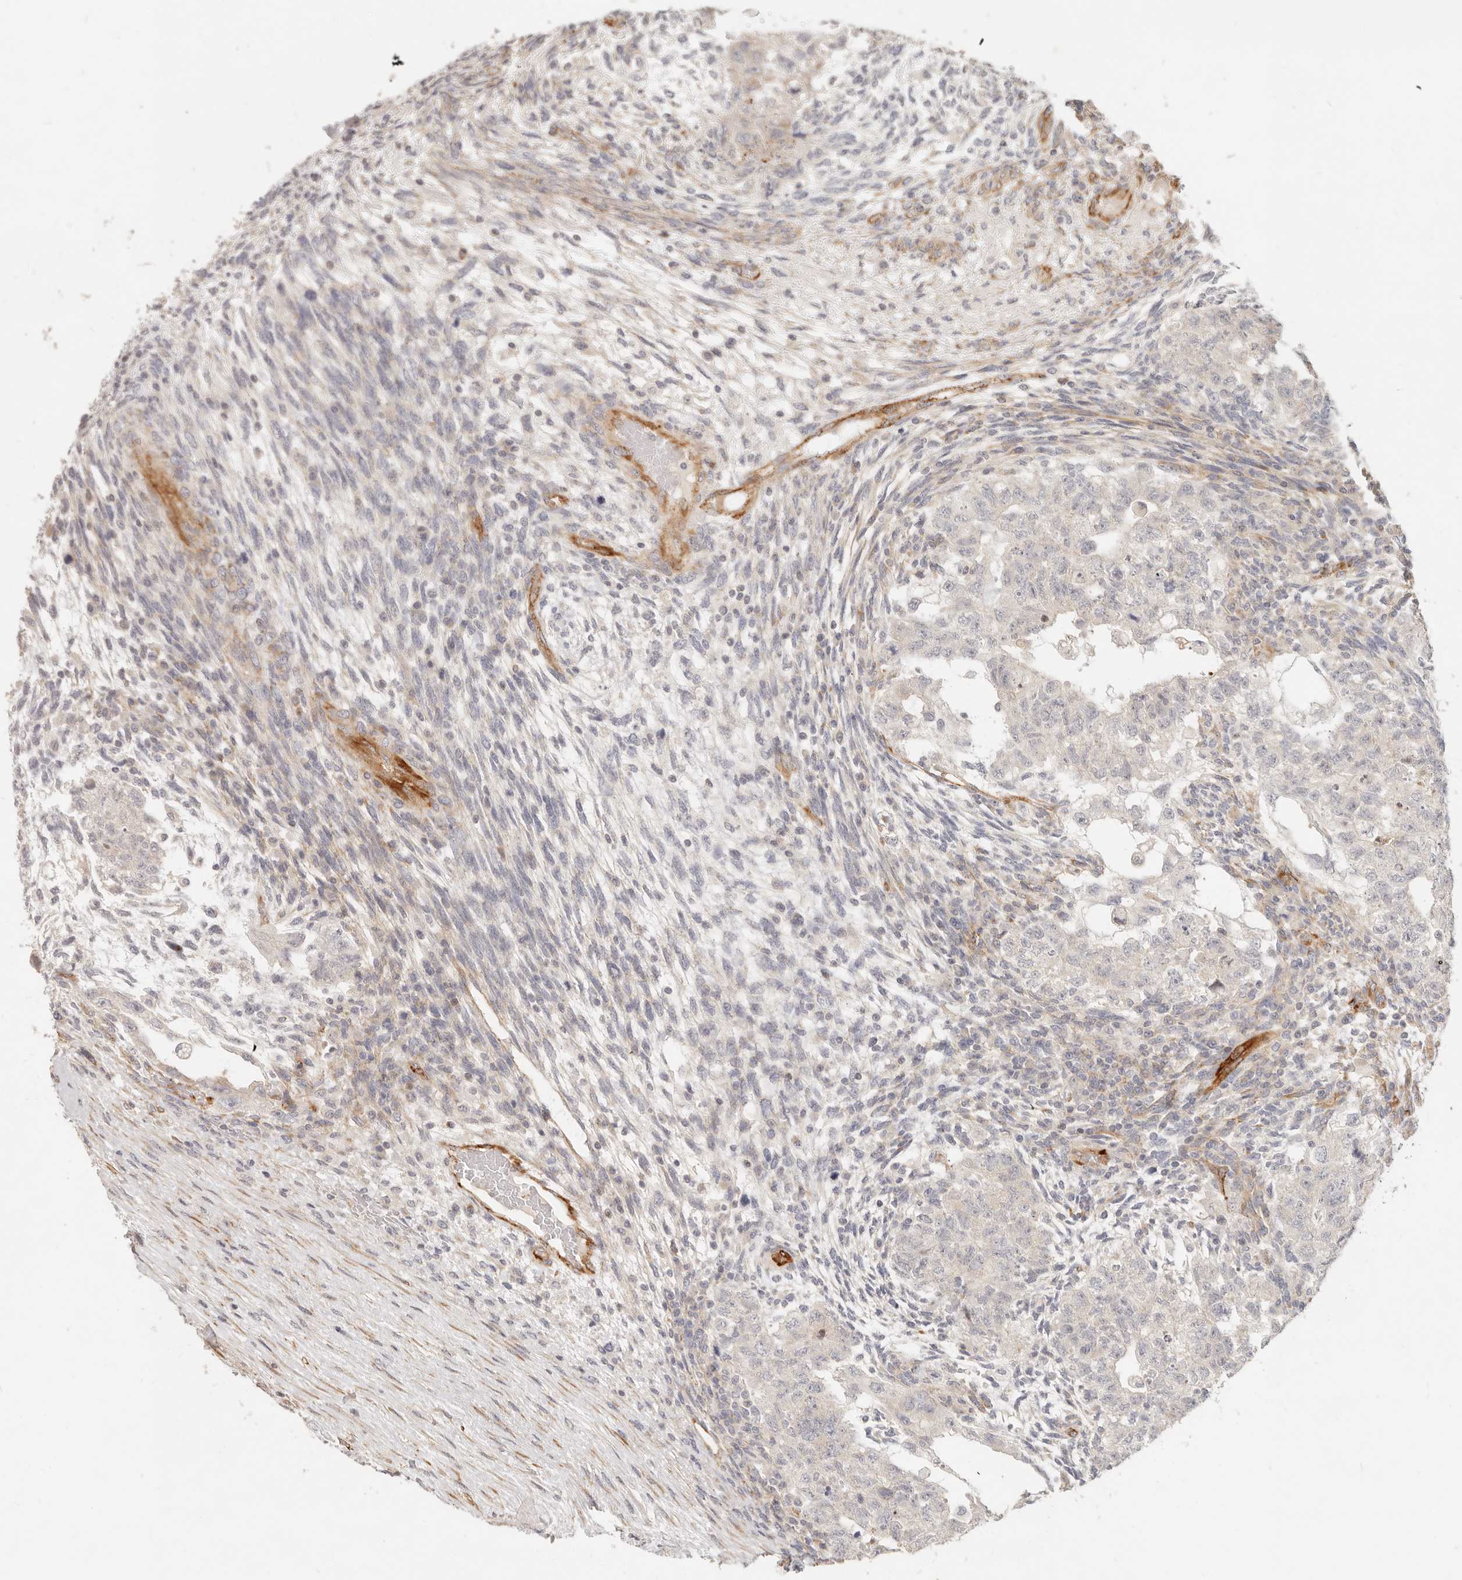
{"staining": {"intensity": "negative", "quantity": "none", "location": "none"}, "tissue": "testis cancer", "cell_type": "Tumor cells", "image_type": "cancer", "snomed": [{"axis": "morphology", "description": "Normal tissue, NOS"}, {"axis": "morphology", "description": "Carcinoma, Embryonal, NOS"}, {"axis": "topography", "description": "Testis"}], "caption": "Protein analysis of embryonal carcinoma (testis) shows no significant expression in tumor cells.", "gene": "SASS6", "patient": {"sex": "male", "age": 36}}